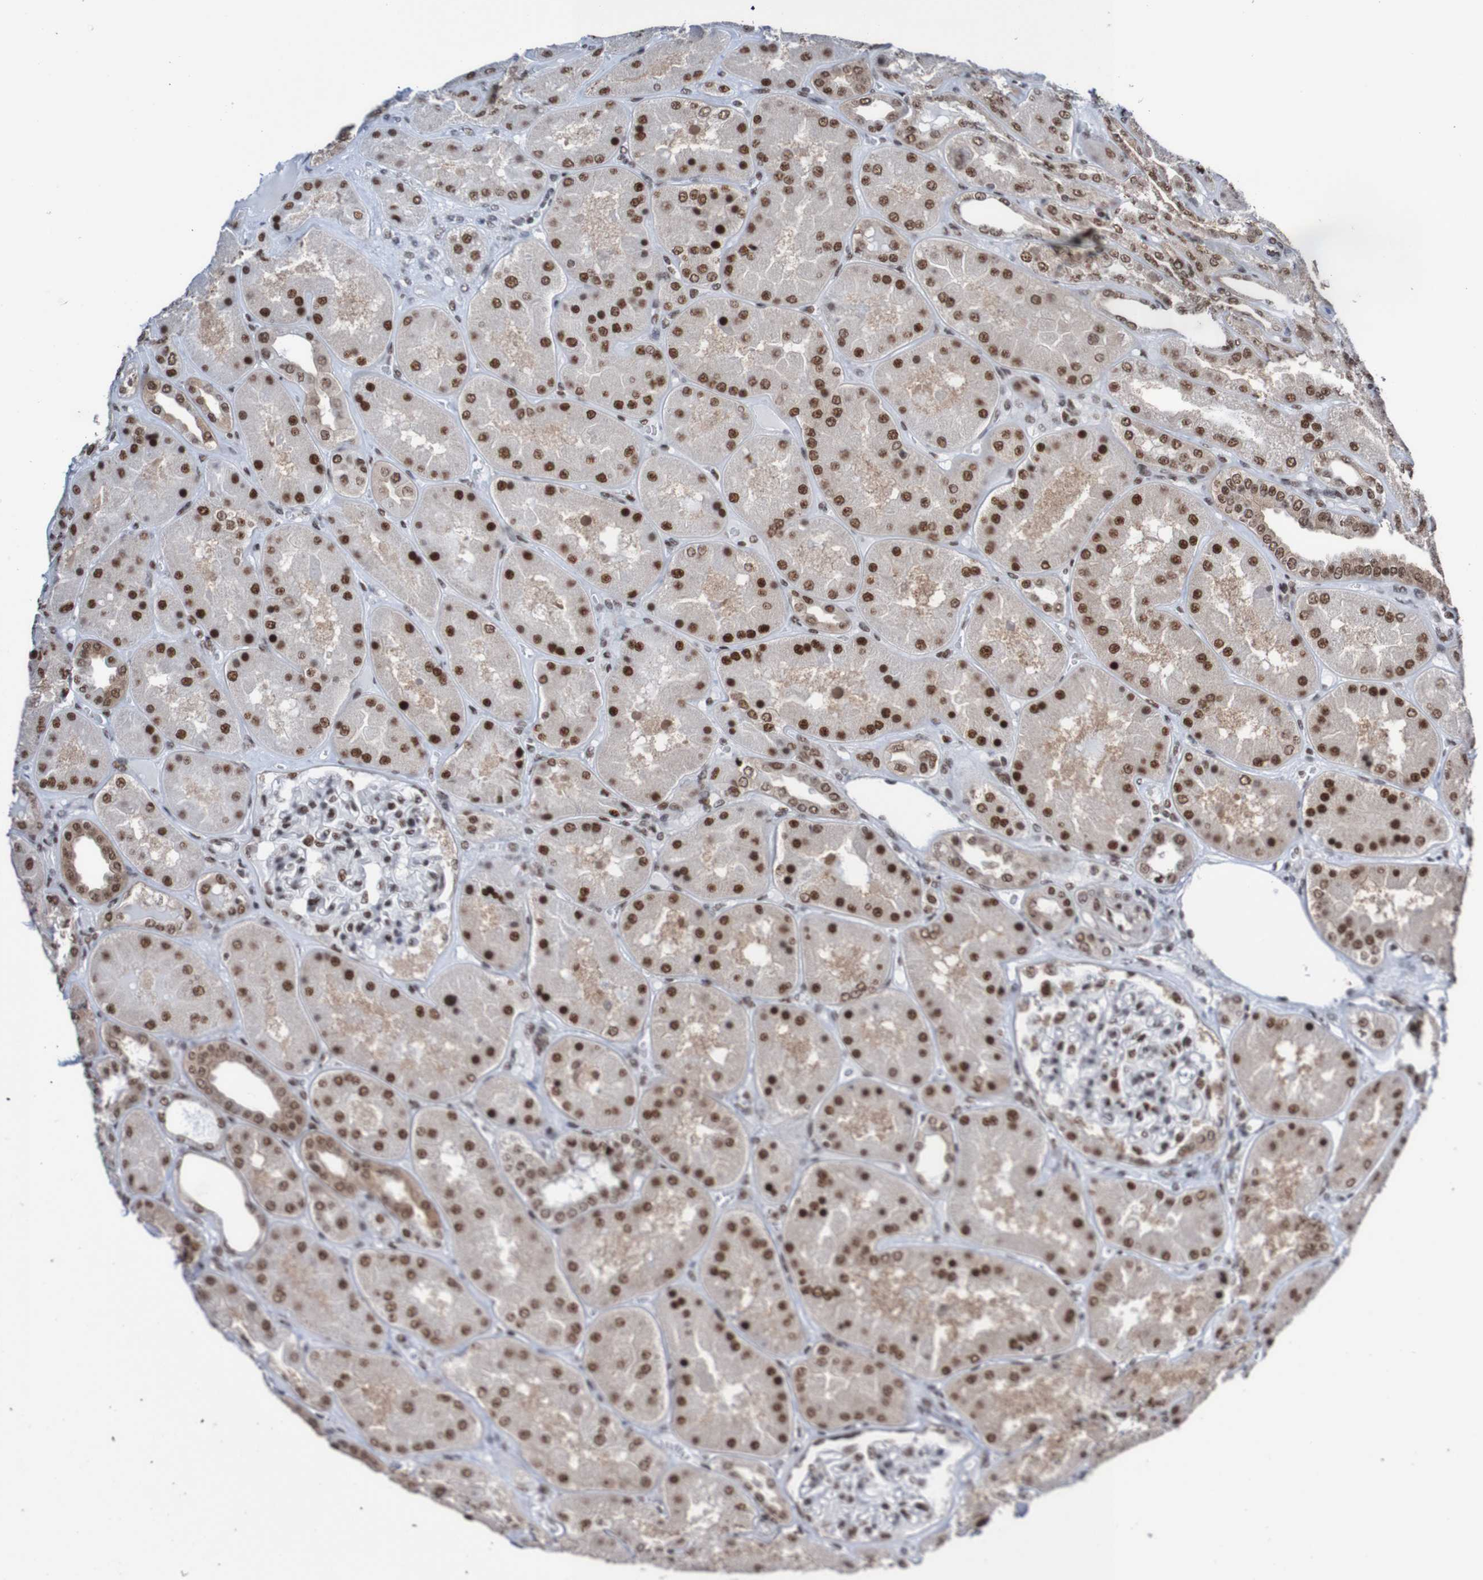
{"staining": {"intensity": "strong", "quantity": "25%-75%", "location": "nuclear"}, "tissue": "kidney", "cell_type": "Cells in glomeruli", "image_type": "normal", "snomed": [{"axis": "morphology", "description": "Normal tissue, NOS"}, {"axis": "topography", "description": "Kidney"}], "caption": "Kidney stained with DAB (3,3'-diaminobenzidine) immunohistochemistry (IHC) reveals high levels of strong nuclear positivity in approximately 25%-75% of cells in glomeruli. Using DAB (brown) and hematoxylin (blue) stains, captured at high magnification using brightfield microscopy.", "gene": "CDC5L", "patient": {"sex": "female", "age": 56}}